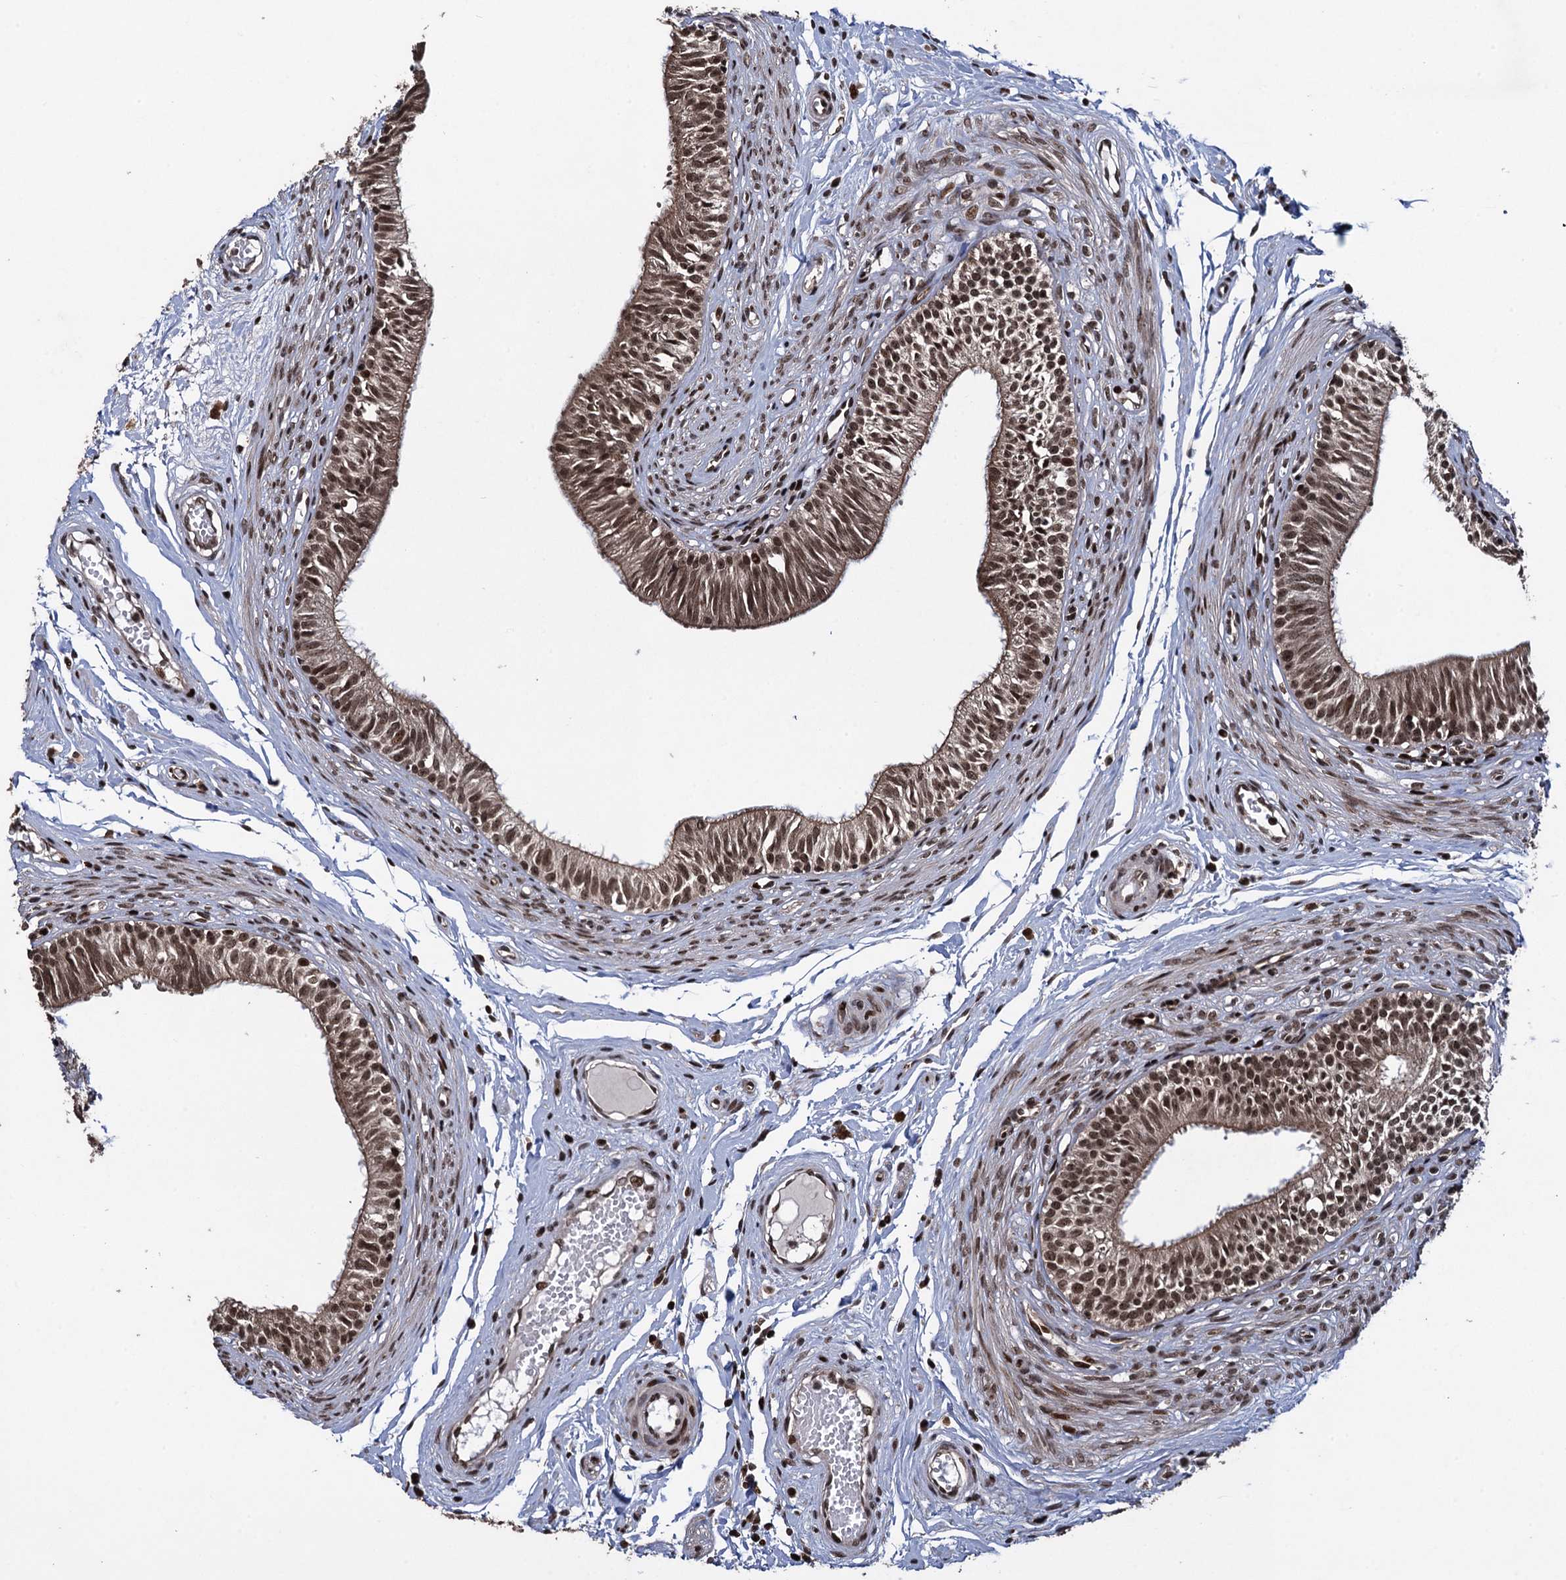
{"staining": {"intensity": "strong", "quantity": ">75%", "location": "cytoplasmic/membranous,nuclear"}, "tissue": "epididymis", "cell_type": "Glandular cells", "image_type": "normal", "snomed": [{"axis": "morphology", "description": "Normal tissue, NOS"}, {"axis": "topography", "description": "Epididymis, spermatic cord, NOS"}], "caption": "The histopathology image displays a brown stain indicating the presence of a protein in the cytoplasmic/membranous,nuclear of glandular cells in epididymis. The protein is shown in brown color, while the nuclei are stained blue.", "gene": "ZNF169", "patient": {"sex": "male", "age": 22}}